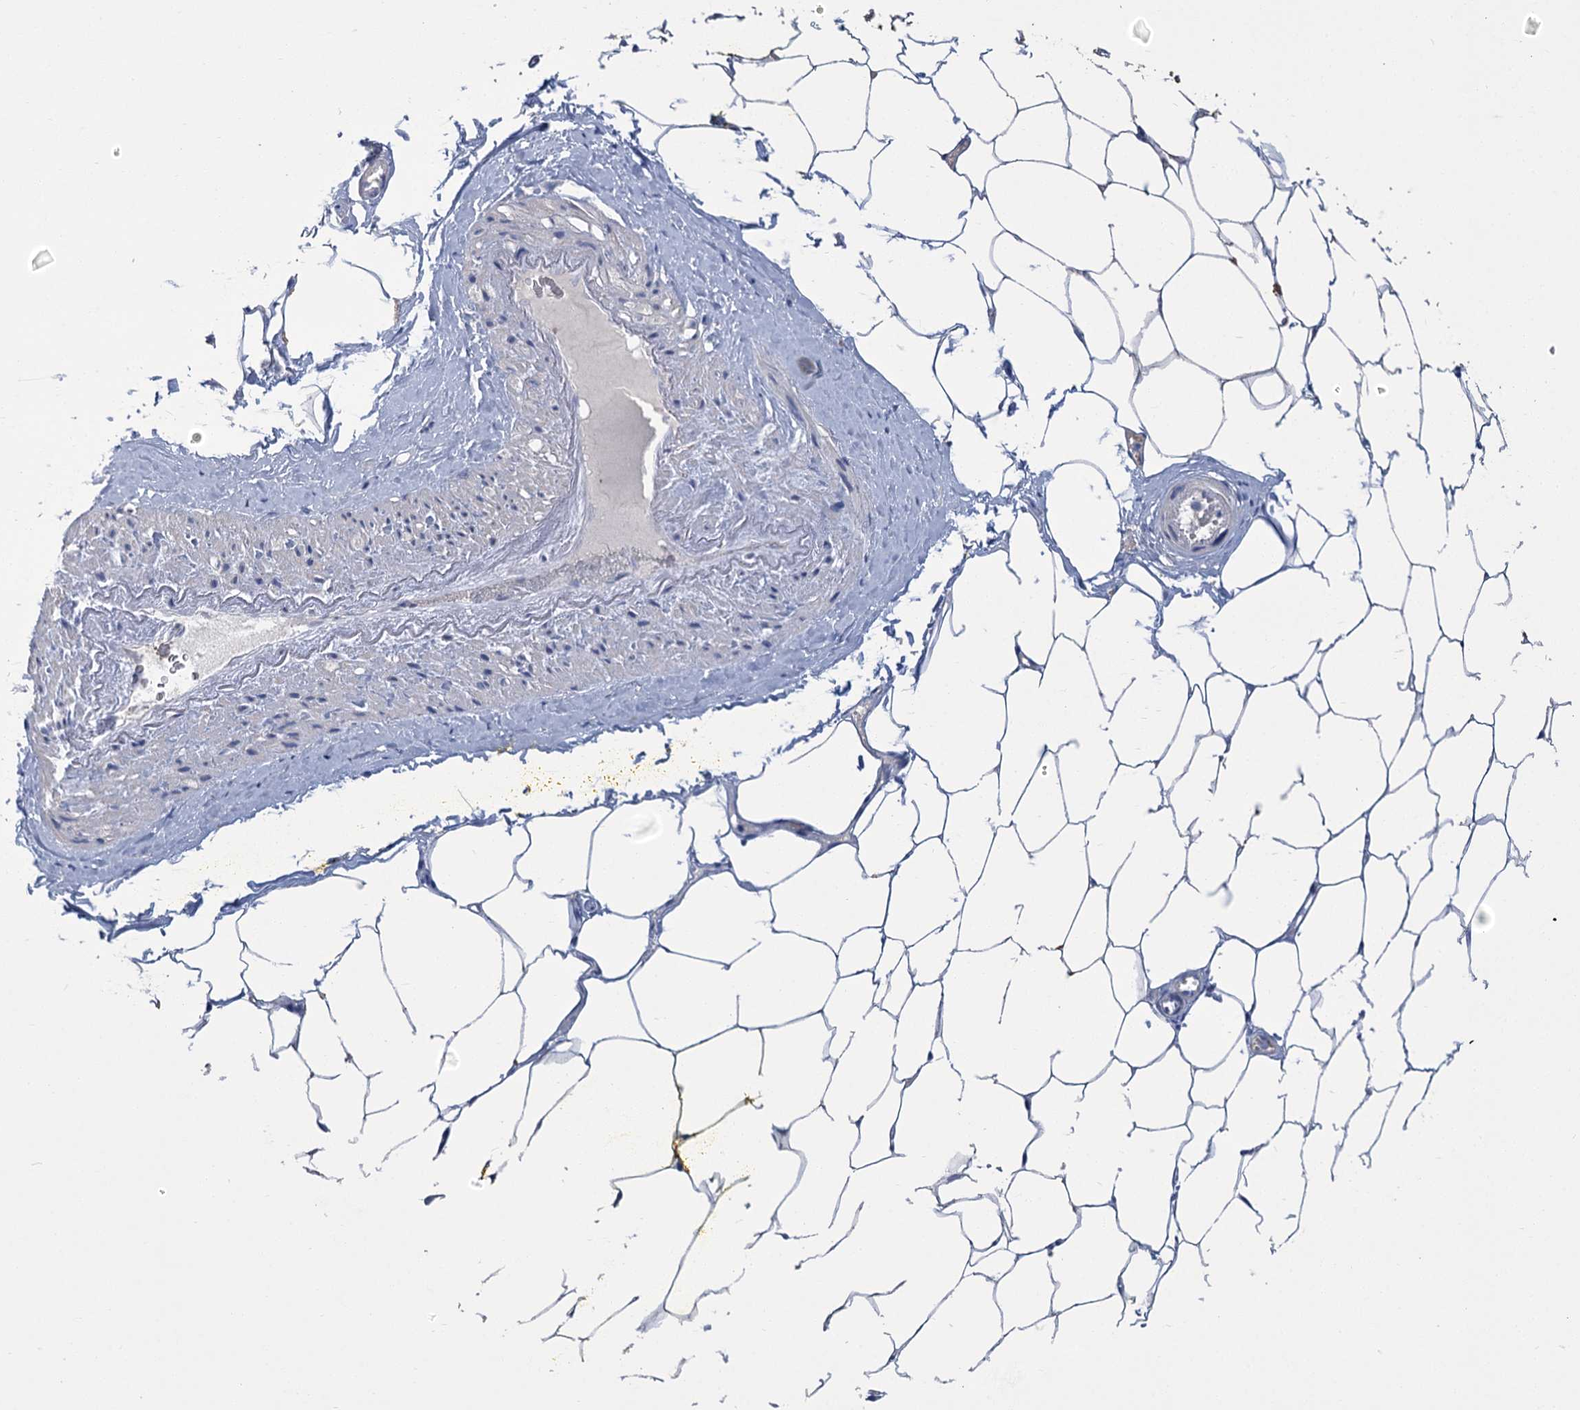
{"staining": {"intensity": "negative", "quantity": "none", "location": "none"}, "tissue": "adipose tissue", "cell_type": "Adipocytes", "image_type": "normal", "snomed": [{"axis": "morphology", "description": "Normal tissue, NOS"}, {"axis": "morphology", "description": "Adenocarcinoma, Low grade"}, {"axis": "topography", "description": "Prostate"}, {"axis": "topography", "description": "Peripheral nerve tissue"}], "caption": "The histopathology image reveals no staining of adipocytes in unremarkable adipose tissue. (DAB (3,3'-diaminobenzidine) immunohistochemistry with hematoxylin counter stain).", "gene": "SLC9A3", "patient": {"sex": "male", "age": 63}}